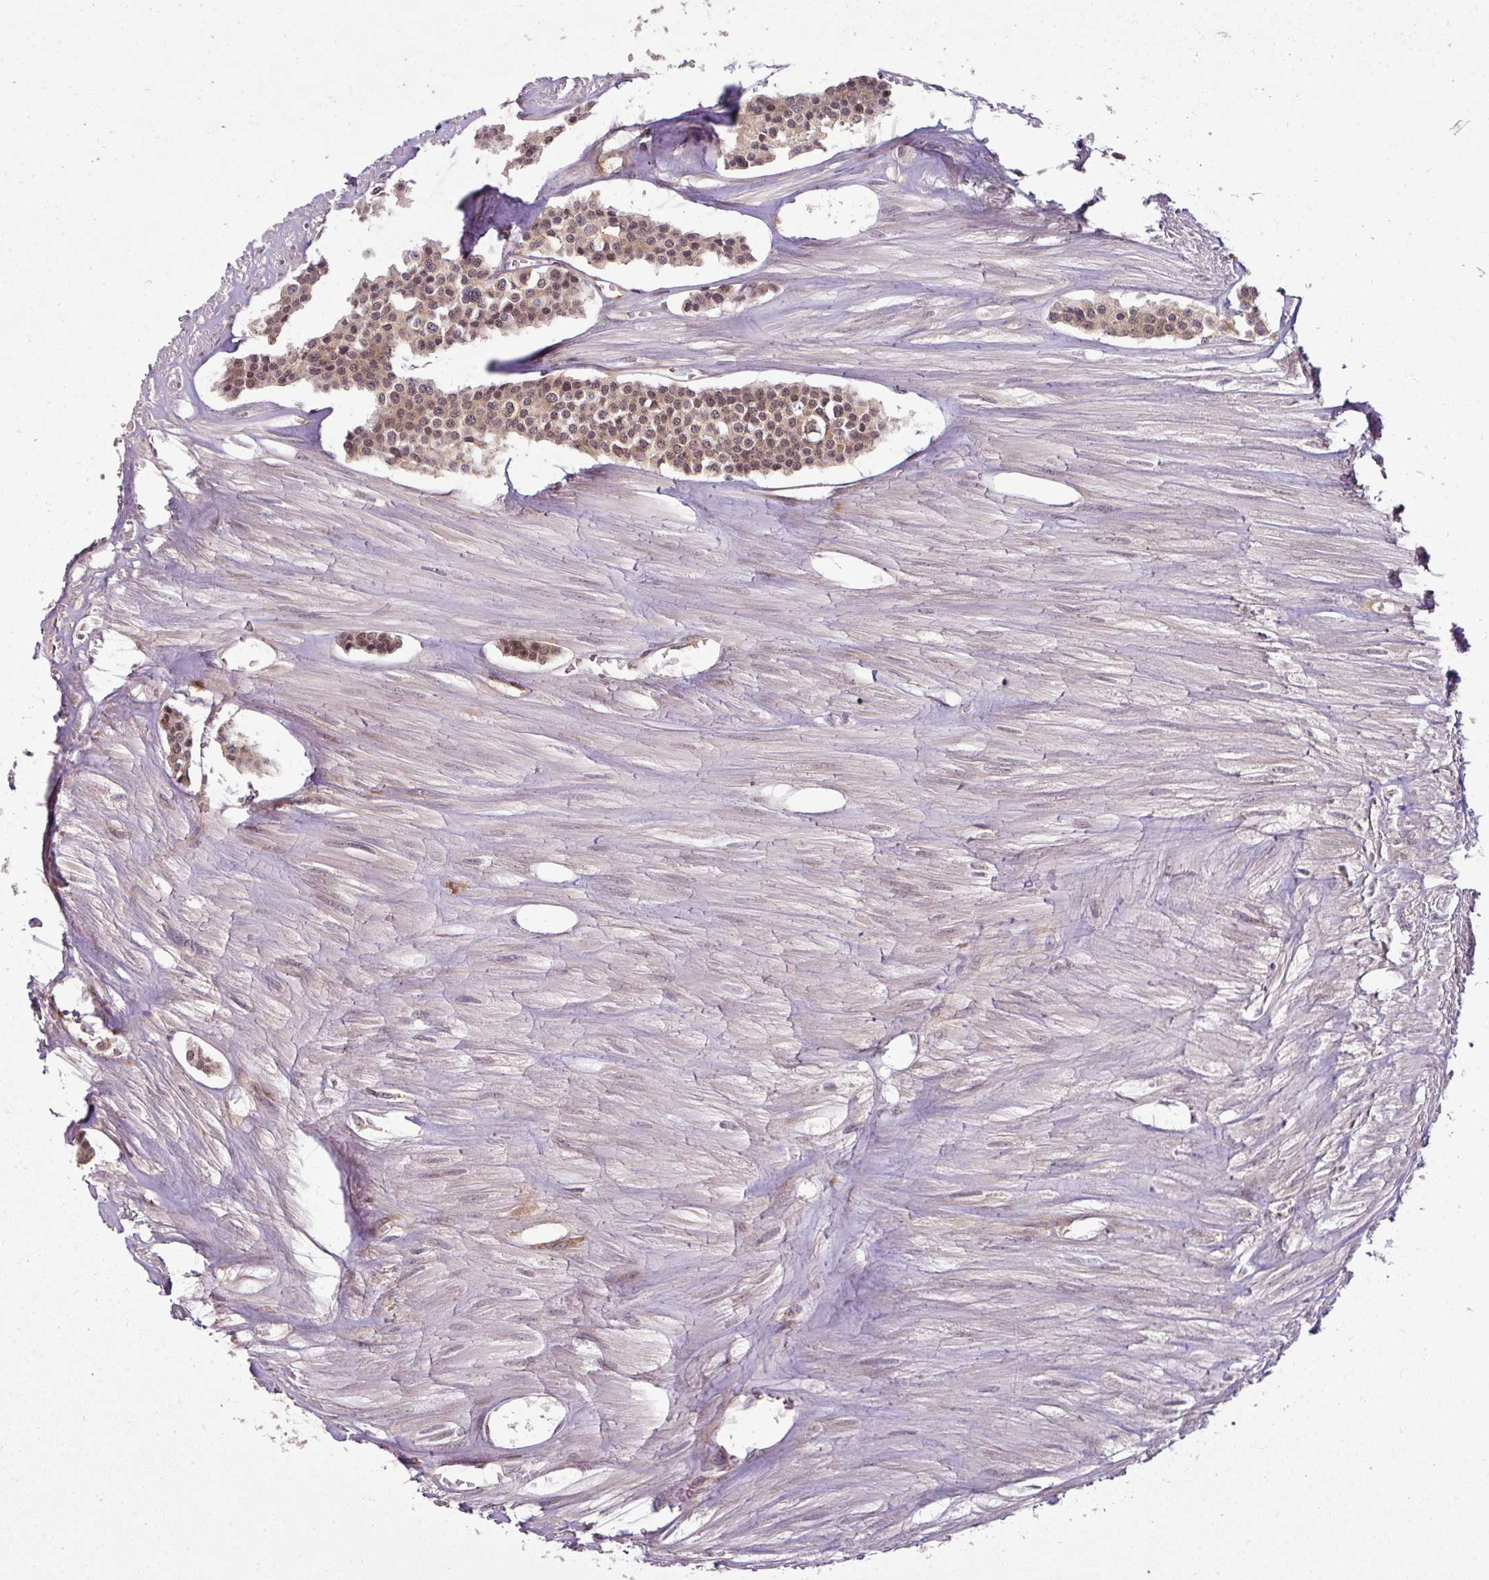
{"staining": {"intensity": "moderate", "quantity": ">75%", "location": "cytoplasmic/membranous,nuclear"}, "tissue": "carcinoid", "cell_type": "Tumor cells", "image_type": "cancer", "snomed": [{"axis": "morphology", "description": "Carcinoid, malignant, NOS"}, {"axis": "topography", "description": "Small intestine"}], "caption": "Immunohistochemistry (IHC) staining of carcinoid, which shows medium levels of moderate cytoplasmic/membranous and nuclear expression in approximately >75% of tumor cells indicating moderate cytoplasmic/membranous and nuclear protein expression. The staining was performed using DAB (brown) for protein detection and nuclei were counterstained in hematoxylin (blue).", "gene": "RBM4B", "patient": {"sex": "male", "age": 60}}